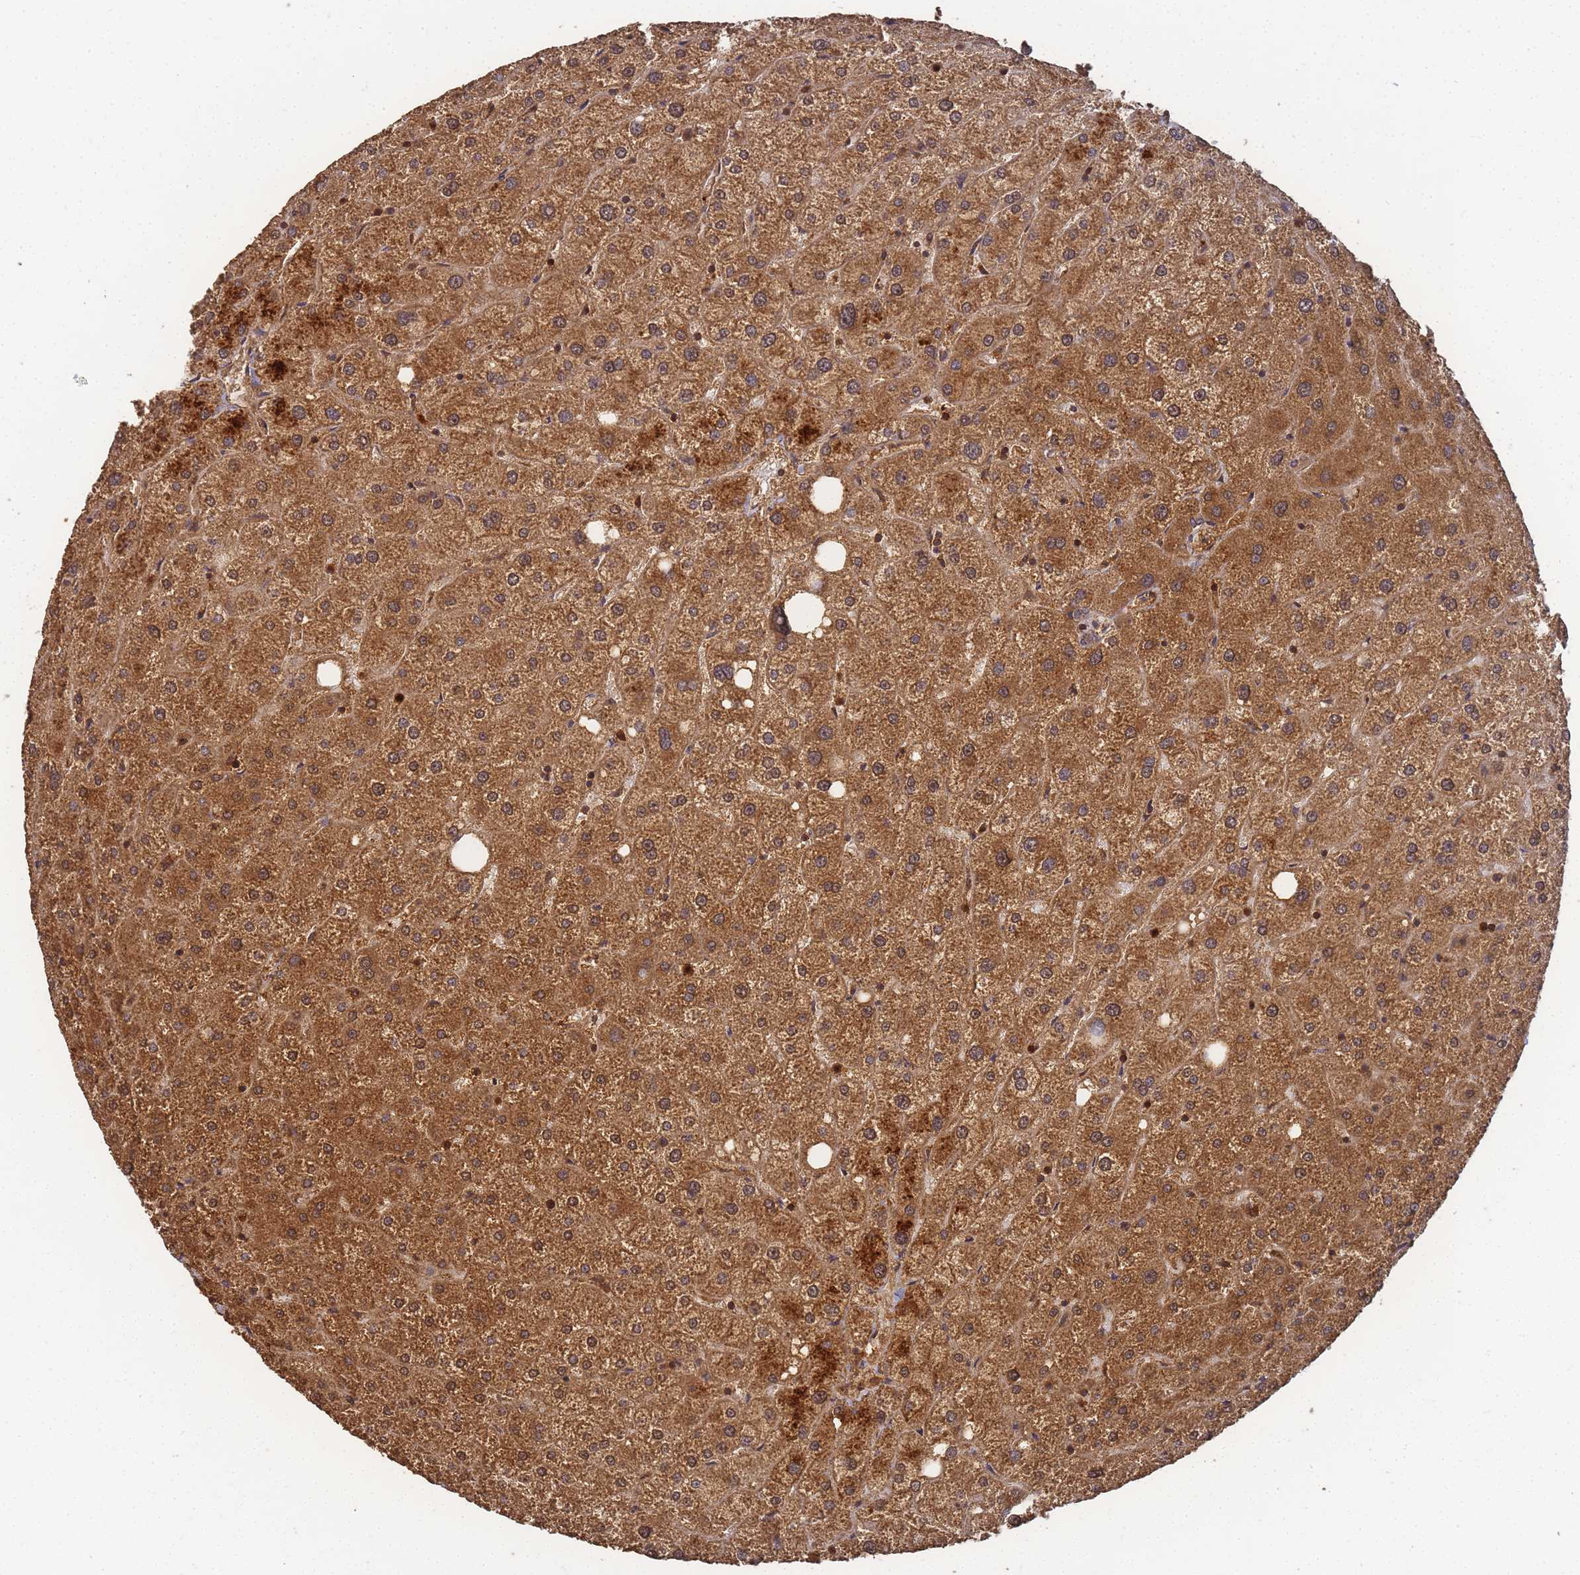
{"staining": {"intensity": "moderate", "quantity": "25%-75%", "location": "cytoplasmic/membranous"}, "tissue": "liver", "cell_type": "Cholangiocytes", "image_type": "normal", "snomed": [{"axis": "morphology", "description": "Normal tissue, NOS"}, {"axis": "topography", "description": "Liver"}], "caption": "The micrograph exhibits immunohistochemical staining of benign liver. There is moderate cytoplasmic/membranous staining is identified in approximately 25%-75% of cholangiocytes. The staining was performed using DAB (3,3'-diaminobenzidine), with brown indicating positive protein expression. Nuclei are stained blue with hematoxylin.", "gene": "ALKBH1", "patient": {"sex": "male", "age": 73}}